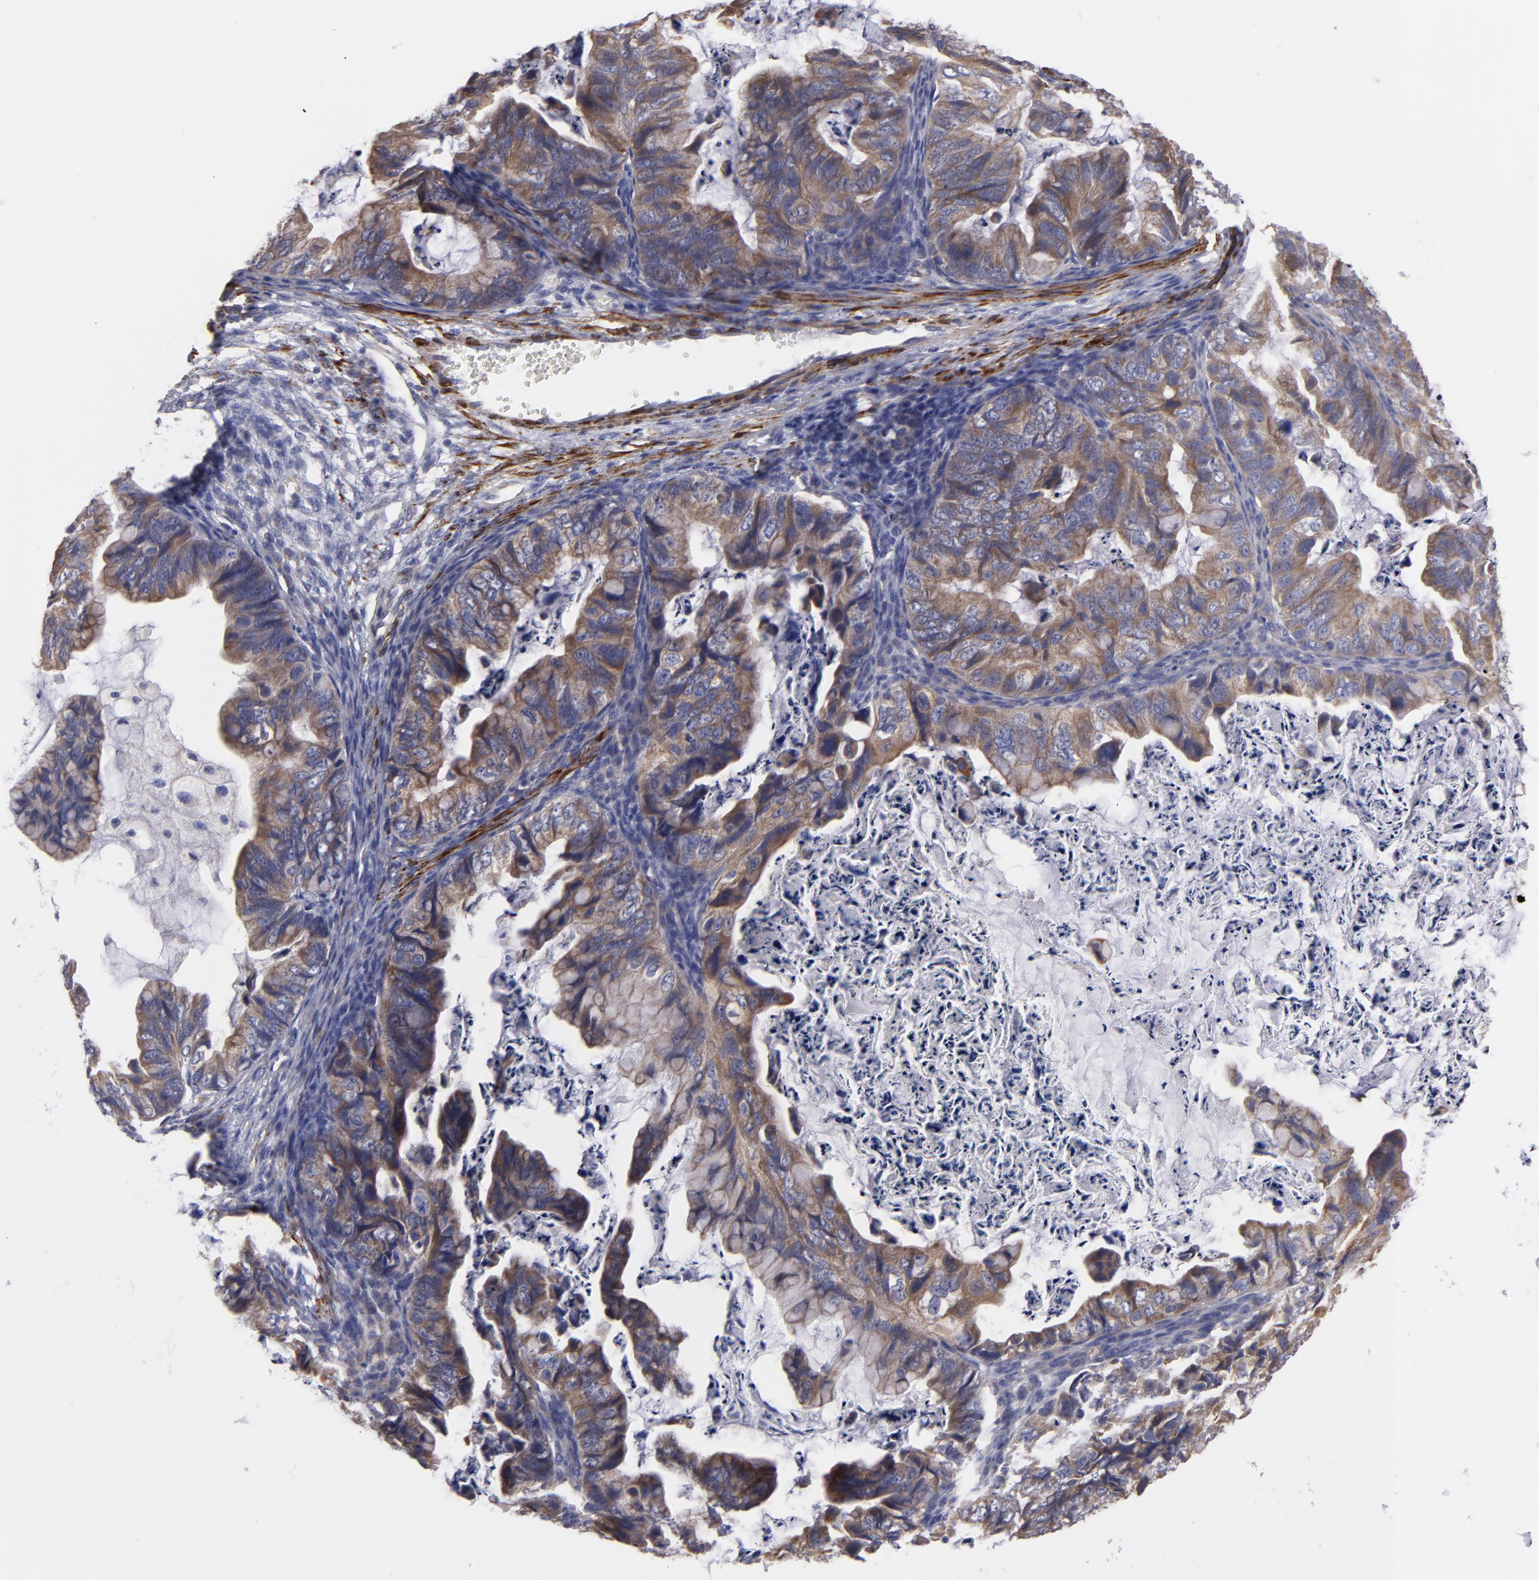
{"staining": {"intensity": "moderate", "quantity": ">75%", "location": "cytoplasmic/membranous"}, "tissue": "ovarian cancer", "cell_type": "Tumor cells", "image_type": "cancer", "snomed": [{"axis": "morphology", "description": "Cystadenocarcinoma, mucinous, NOS"}, {"axis": "topography", "description": "Ovary"}], "caption": "Moderate cytoplasmic/membranous staining is appreciated in about >75% of tumor cells in ovarian cancer (mucinous cystadenocarcinoma).", "gene": "SLMAP", "patient": {"sex": "female", "age": 36}}